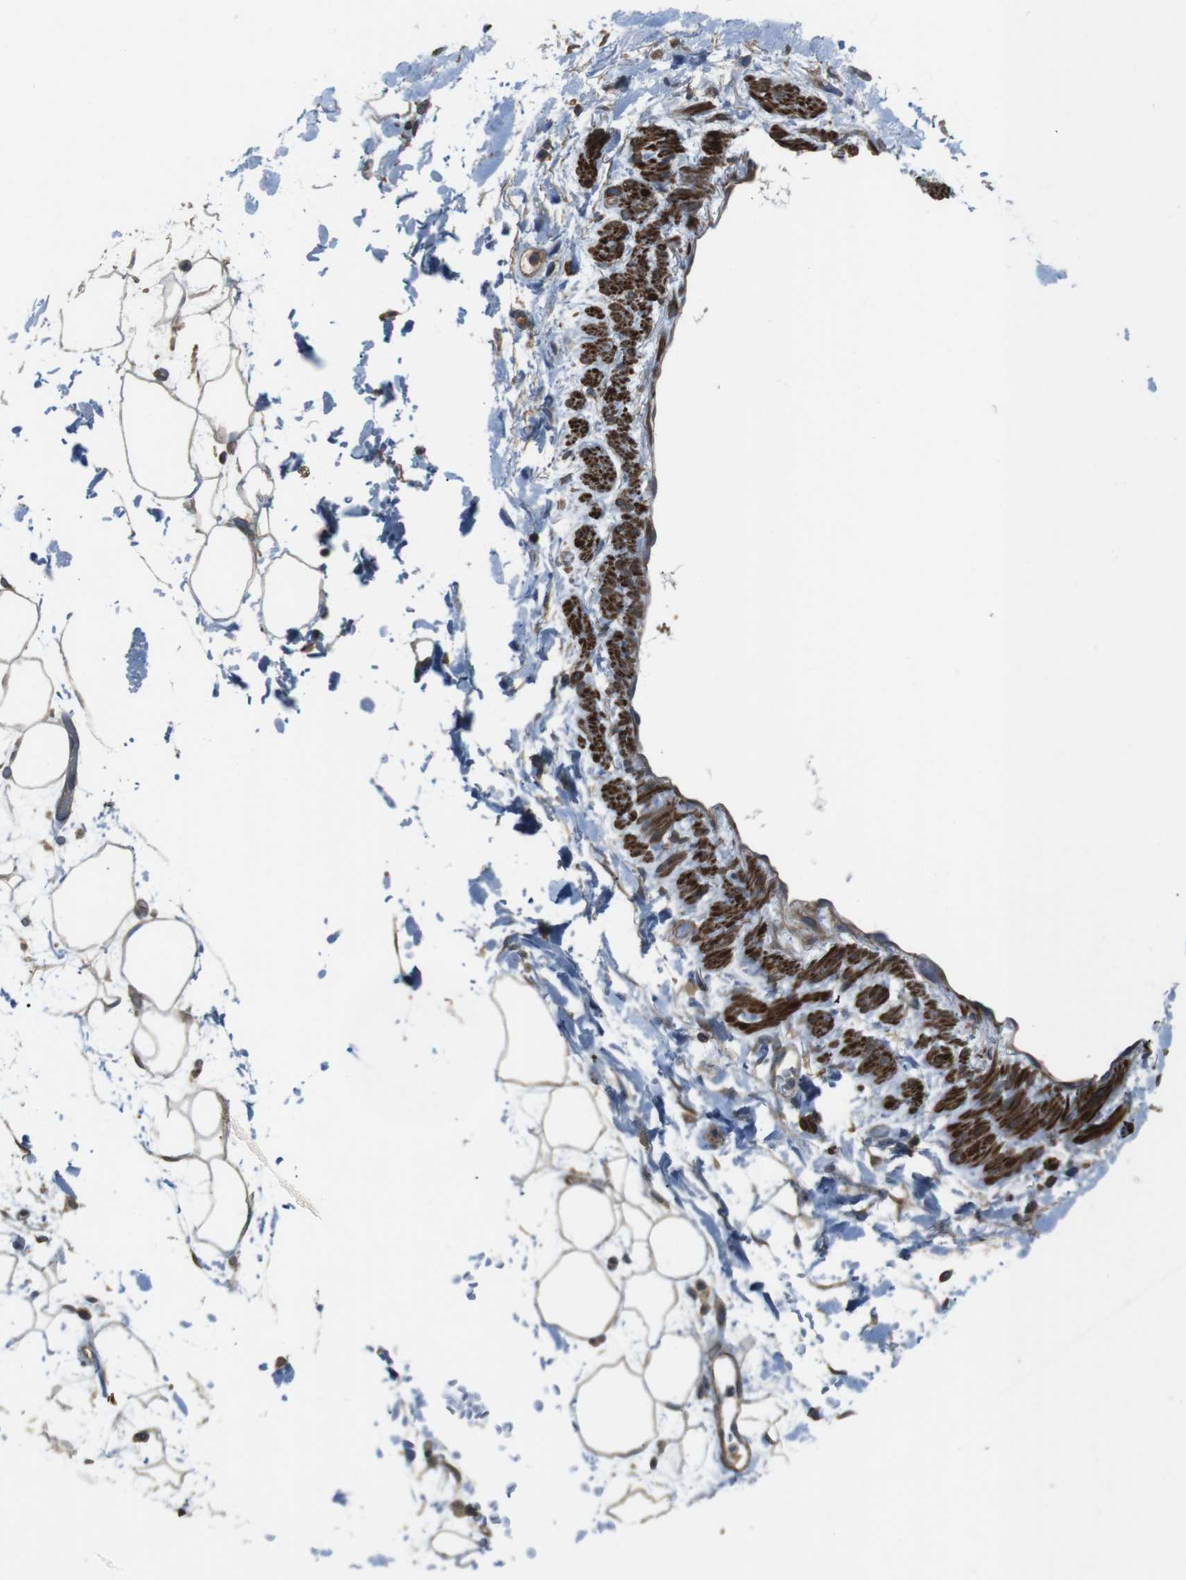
{"staining": {"intensity": "weak", "quantity": "25%-75%", "location": "cytoplasmic/membranous"}, "tissue": "adipose tissue", "cell_type": "Adipocytes", "image_type": "normal", "snomed": [{"axis": "morphology", "description": "Normal tissue, NOS"}, {"axis": "topography", "description": "Soft tissue"}], "caption": "Adipose tissue stained for a protein (brown) exhibits weak cytoplasmic/membranous positive expression in about 25%-75% of adipocytes.", "gene": "FUT2", "patient": {"sex": "male", "age": 72}}